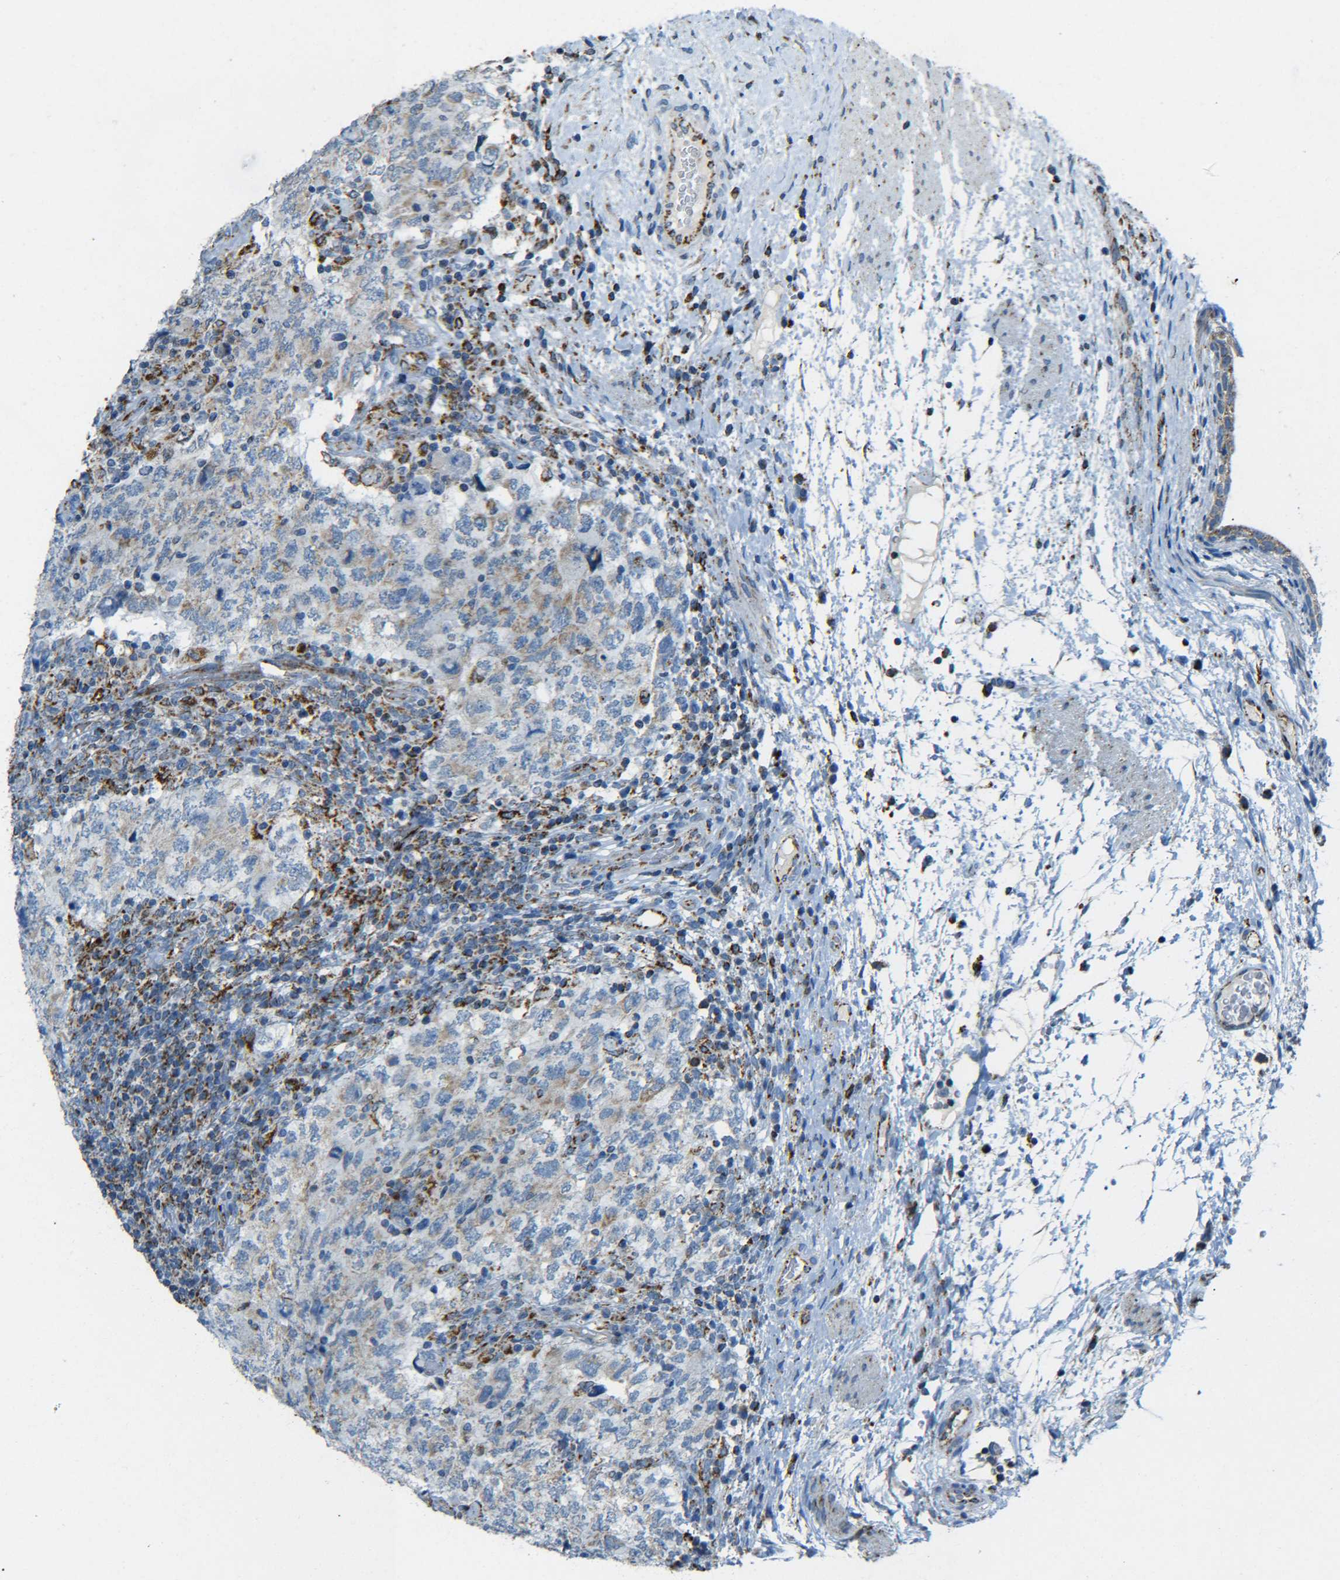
{"staining": {"intensity": "weak", "quantity": ">75%", "location": "cytoplasmic/membranous"}, "tissue": "testis cancer", "cell_type": "Tumor cells", "image_type": "cancer", "snomed": [{"axis": "morphology", "description": "Carcinoma, Embryonal, NOS"}, {"axis": "topography", "description": "Testis"}], "caption": "Tumor cells display weak cytoplasmic/membranous expression in about >75% of cells in testis cancer. The staining was performed using DAB (3,3'-diaminobenzidine) to visualize the protein expression in brown, while the nuclei were stained in blue with hematoxylin (Magnification: 20x).", "gene": "CYB5R1", "patient": {"sex": "male", "age": 26}}